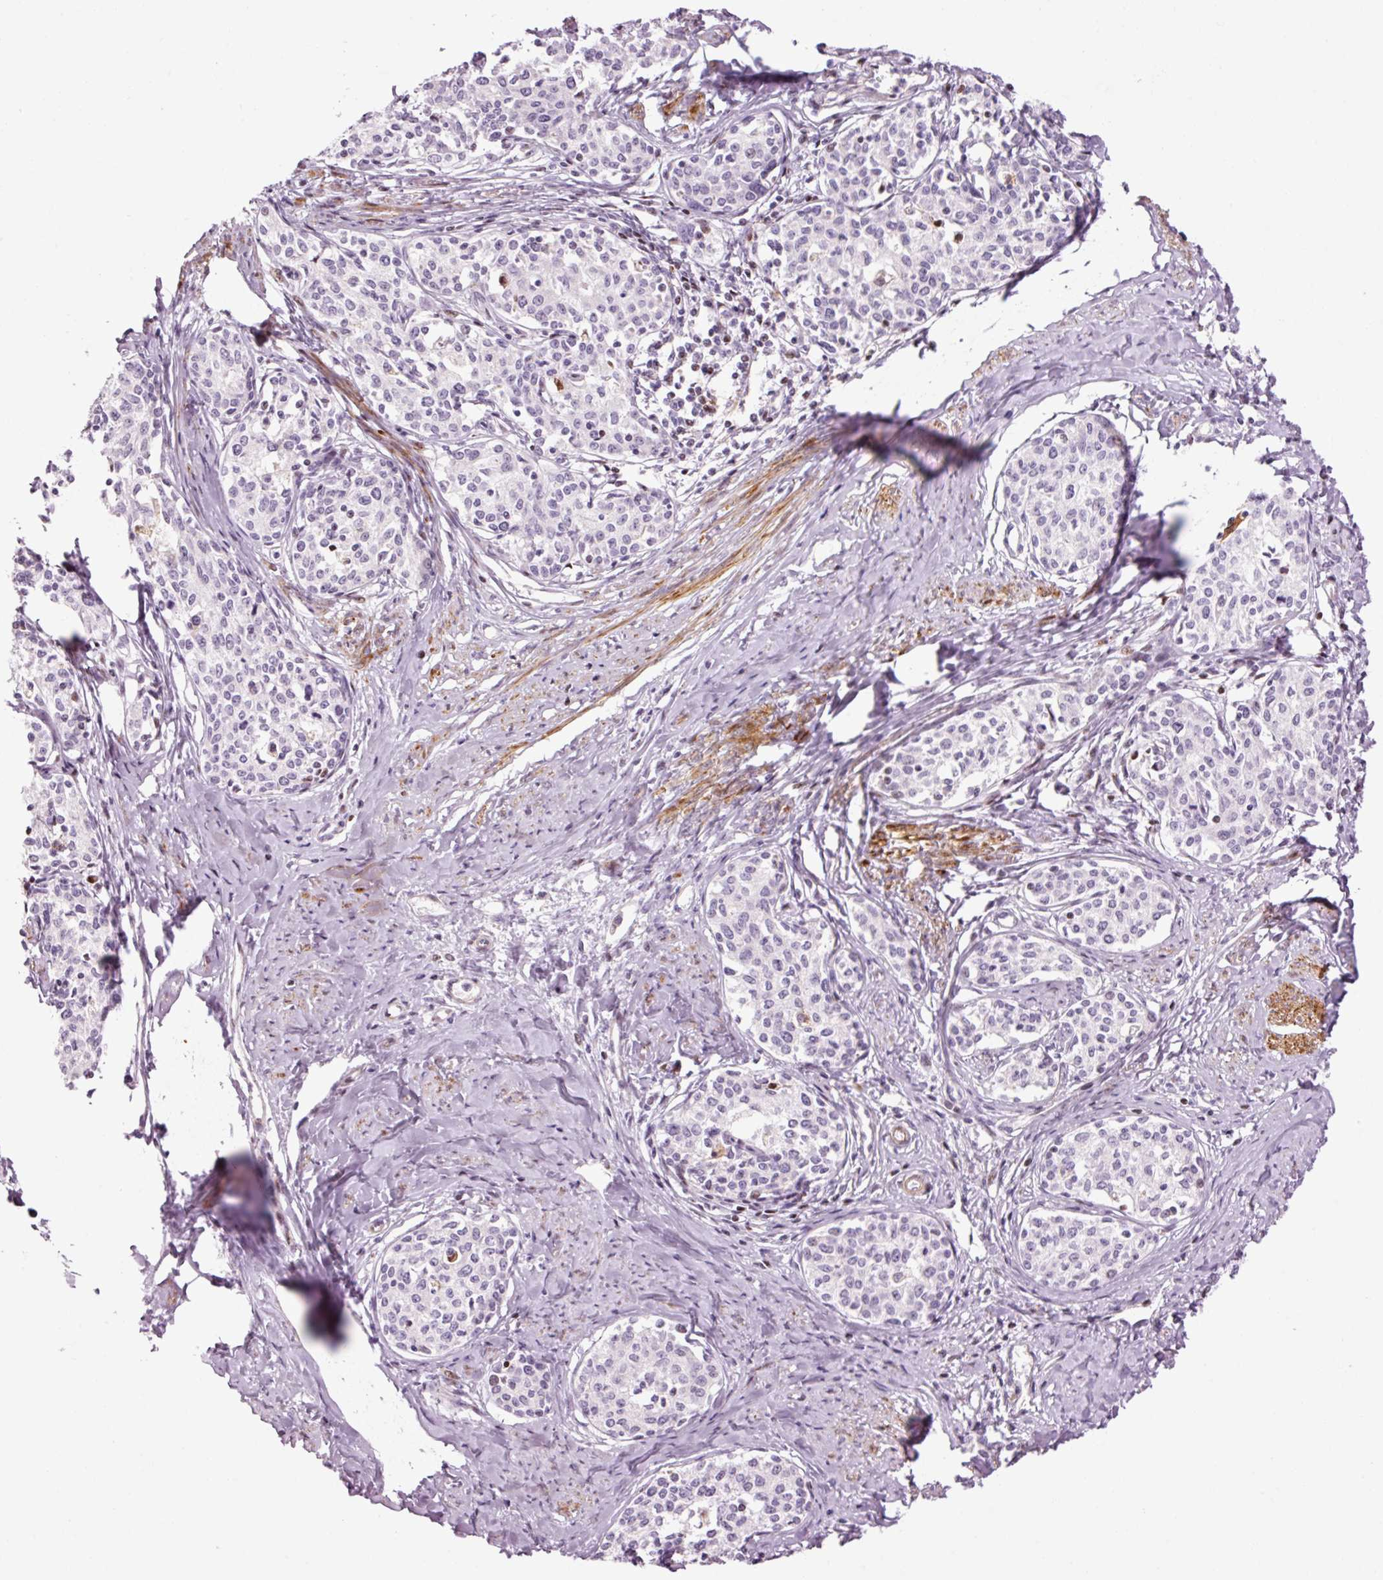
{"staining": {"intensity": "negative", "quantity": "none", "location": "none"}, "tissue": "cervical cancer", "cell_type": "Tumor cells", "image_type": "cancer", "snomed": [{"axis": "morphology", "description": "Squamous cell carcinoma, NOS"}, {"axis": "morphology", "description": "Adenocarcinoma, NOS"}, {"axis": "topography", "description": "Cervix"}], "caption": "Immunohistochemistry (IHC) image of neoplastic tissue: human cervical cancer stained with DAB demonstrates no significant protein expression in tumor cells.", "gene": "ANKRD20A1", "patient": {"sex": "female", "age": 52}}